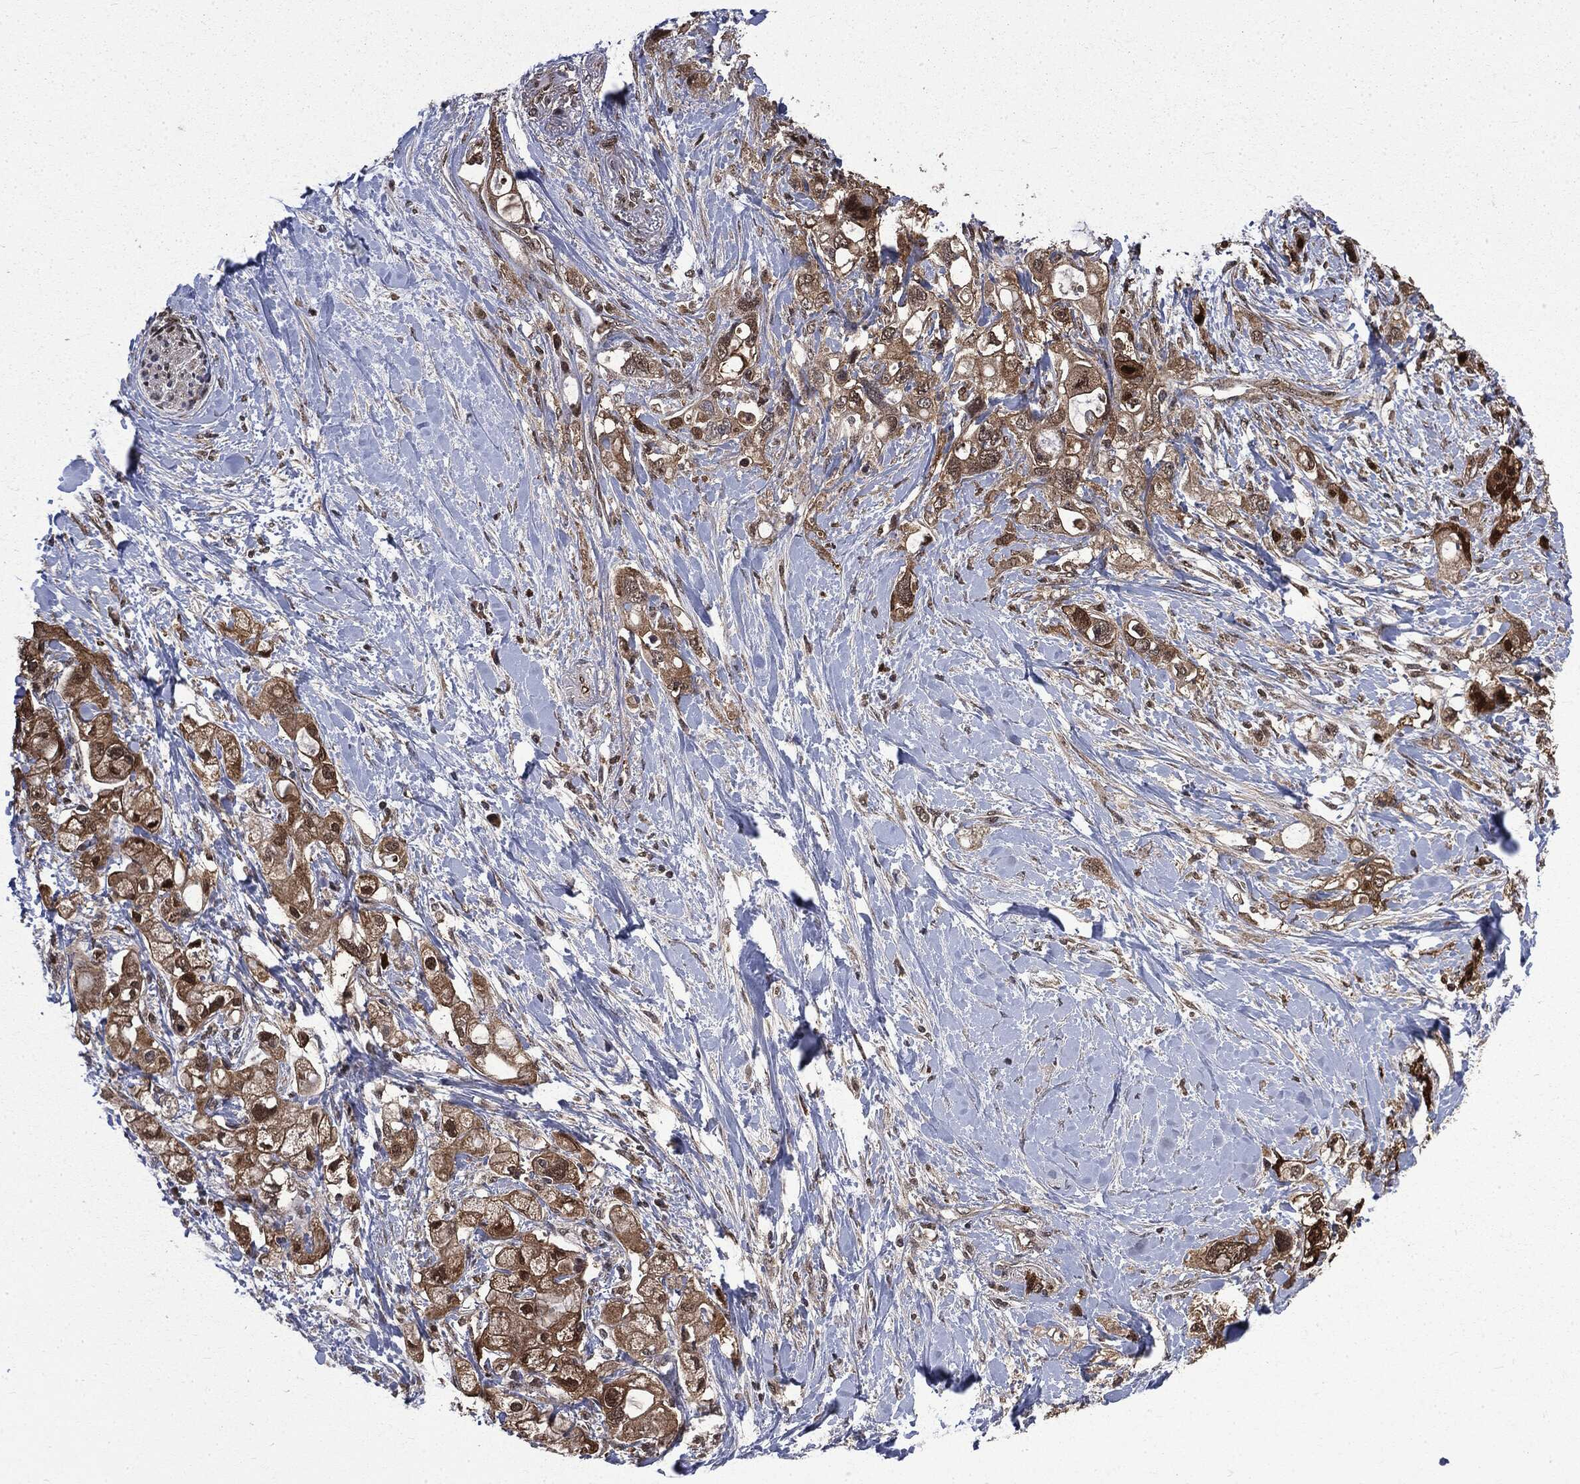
{"staining": {"intensity": "moderate", "quantity": ">75%", "location": "cytoplasmic/membranous,nuclear"}, "tissue": "pancreatic cancer", "cell_type": "Tumor cells", "image_type": "cancer", "snomed": [{"axis": "morphology", "description": "Adenocarcinoma, NOS"}, {"axis": "topography", "description": "Pancreas"}], "caption": "There is medium levels of moderate cytoplasmic/membranous and nuclear staining in tumor cells of pancreatic cancer (adenocarcinoma), as demonstrated by immunohistochemical staining (brown color).", "gene": "GPI", "patient": {"sex": "female", "age": 56}}